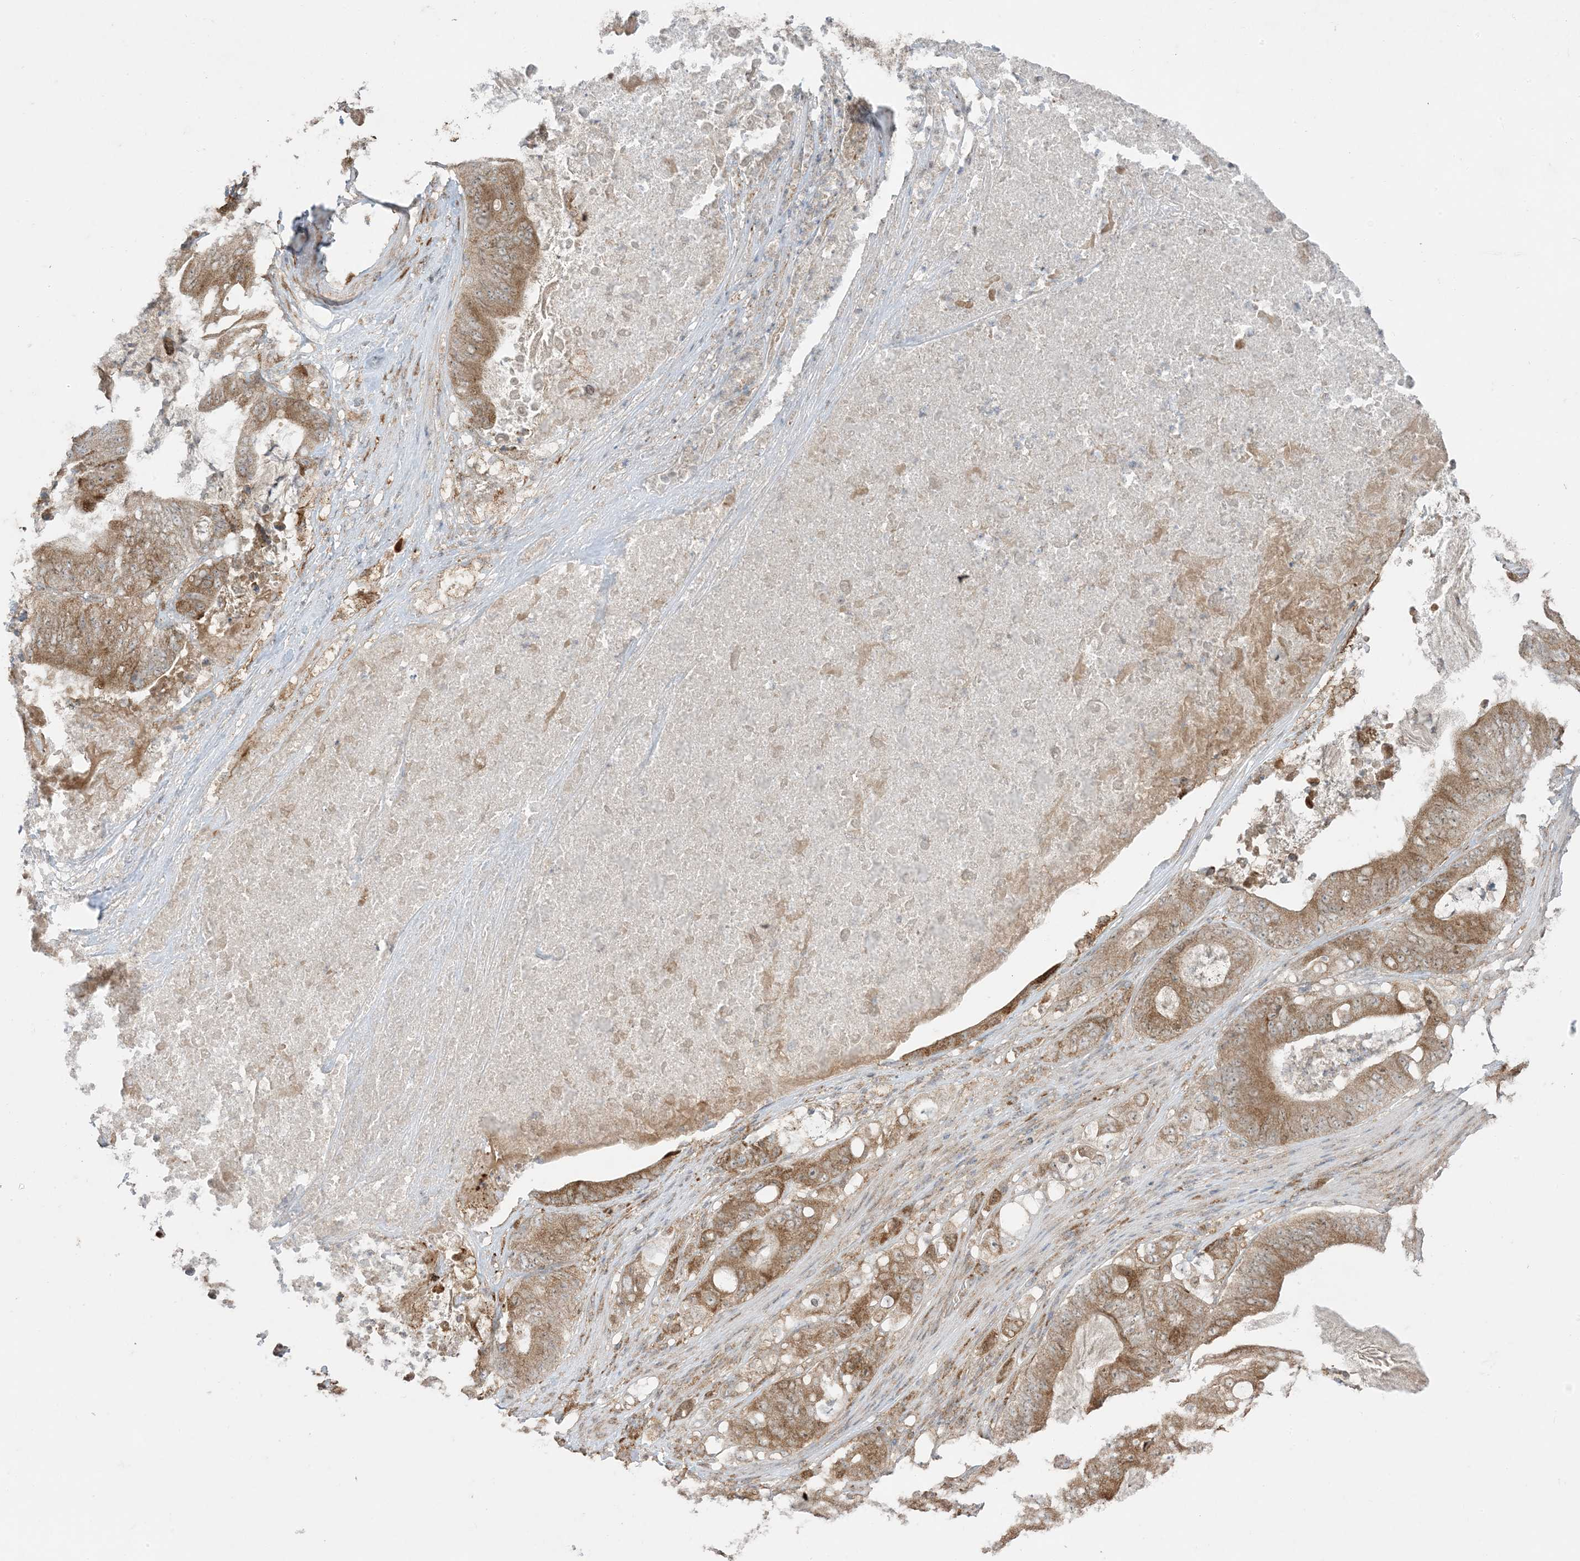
{"staining": {"intensity": "moderate", "quantity": ">75%", "location": "cytoplasmic/membranous"}, "tissue": "stomach cancer", "cell_type": "Tumor cells", "image_type": "cancer", "snomed": [{"axis": "morphology", "description": "Adenocarcinoma, NOS"}, {"axis": "topography", "description": "Stomach"}], "caption": "Stomach adenocarcinoma tissue reveals moderate cytoplasmic/membranous expression in about >75% of tumor cells, visualized by immunohistochemistry. Nuclei are stained in blue.", "gene": "ODC1", "patient": {"sex": "female", "age": 73}}